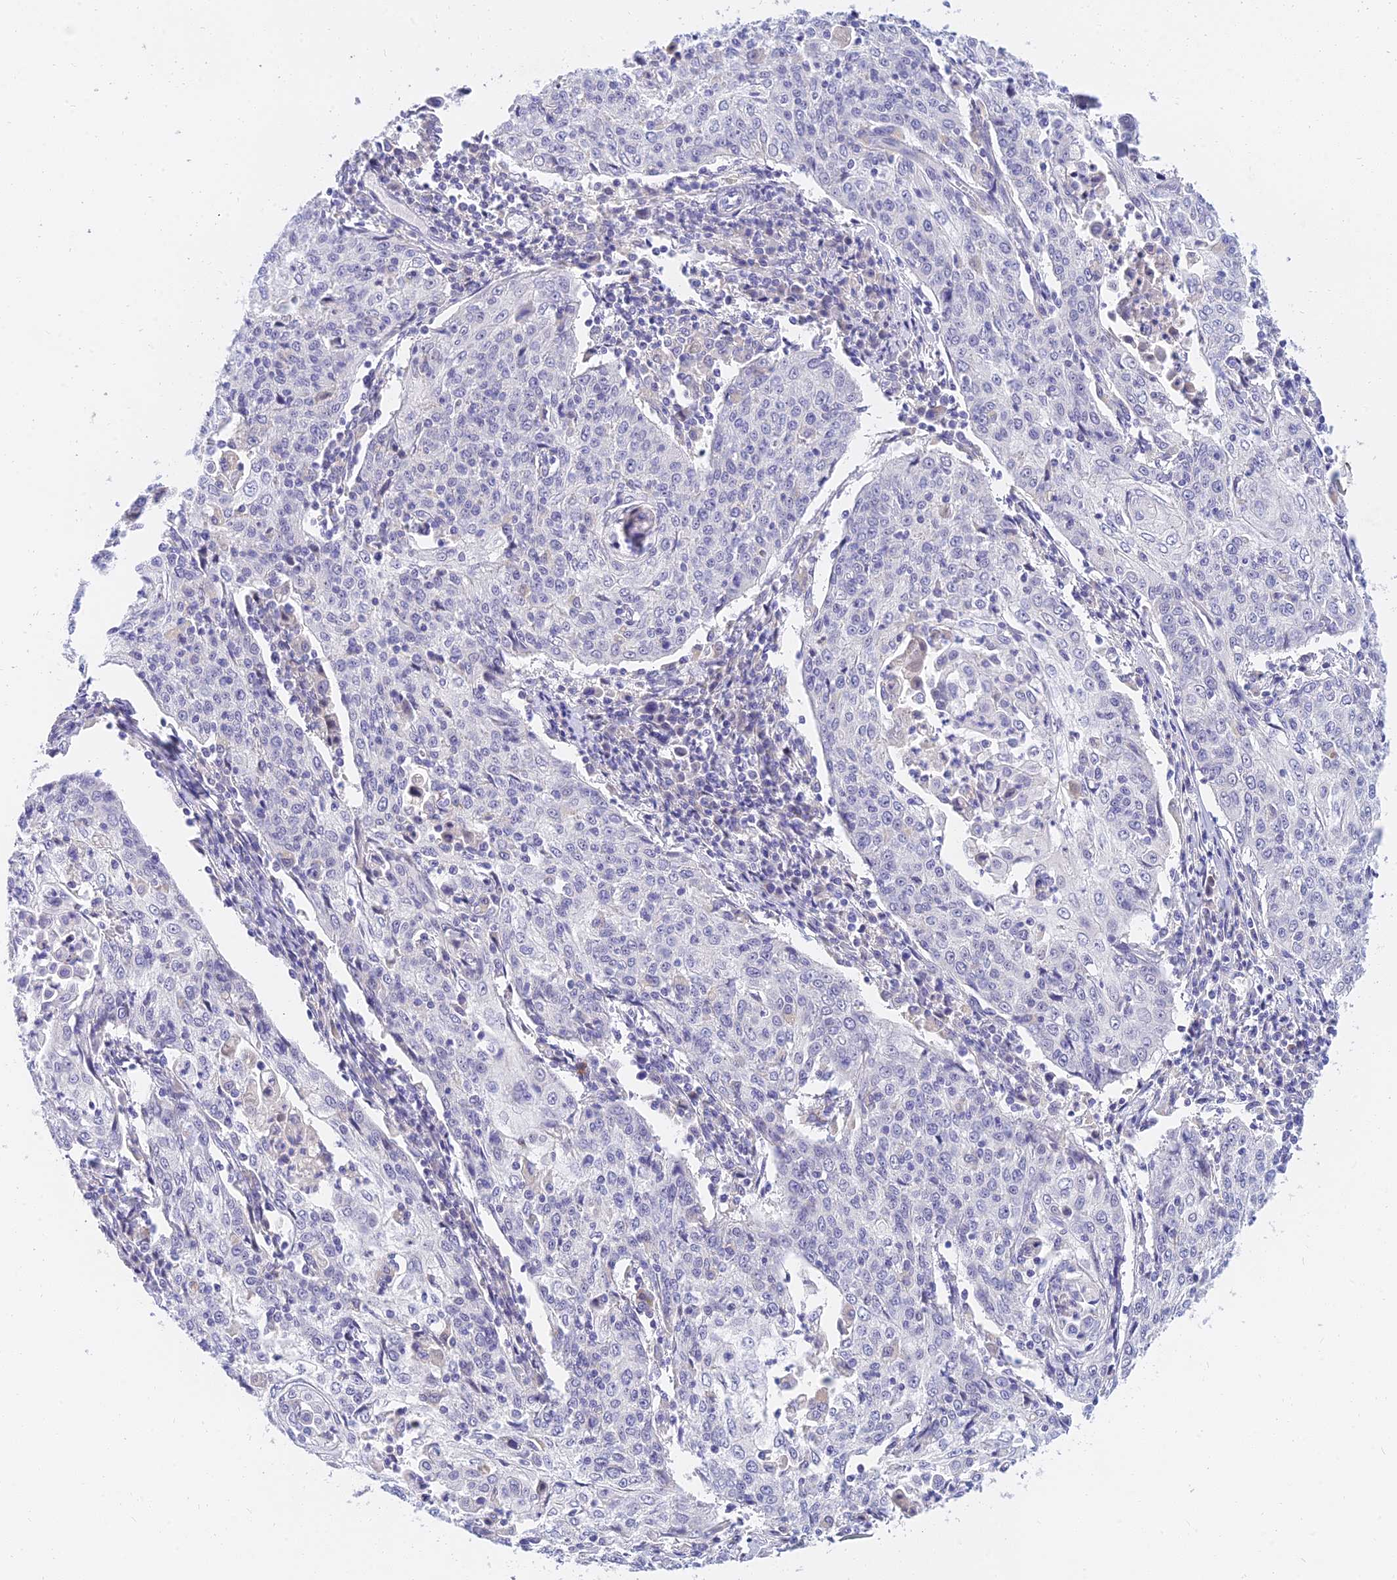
{"staining": {"intensity": "negative", "quantity": "none", "location": "none"}, "tissue": "cervical cancer", "cell_type": "Tumor cells", "image_type": "cancer", "snomed": [{"axis": "morphology", "description": "Squamous cell carcinoma, NOS"}, {"axis": "topography", "description": "Cervix"}], "caption": "Immunohistochemistry of squamous cell carcinoma (cervical) reveals no positivity in tumor cells.", "gene": "TMEM161B", "patient": {"sex": "female", "age": 48}}